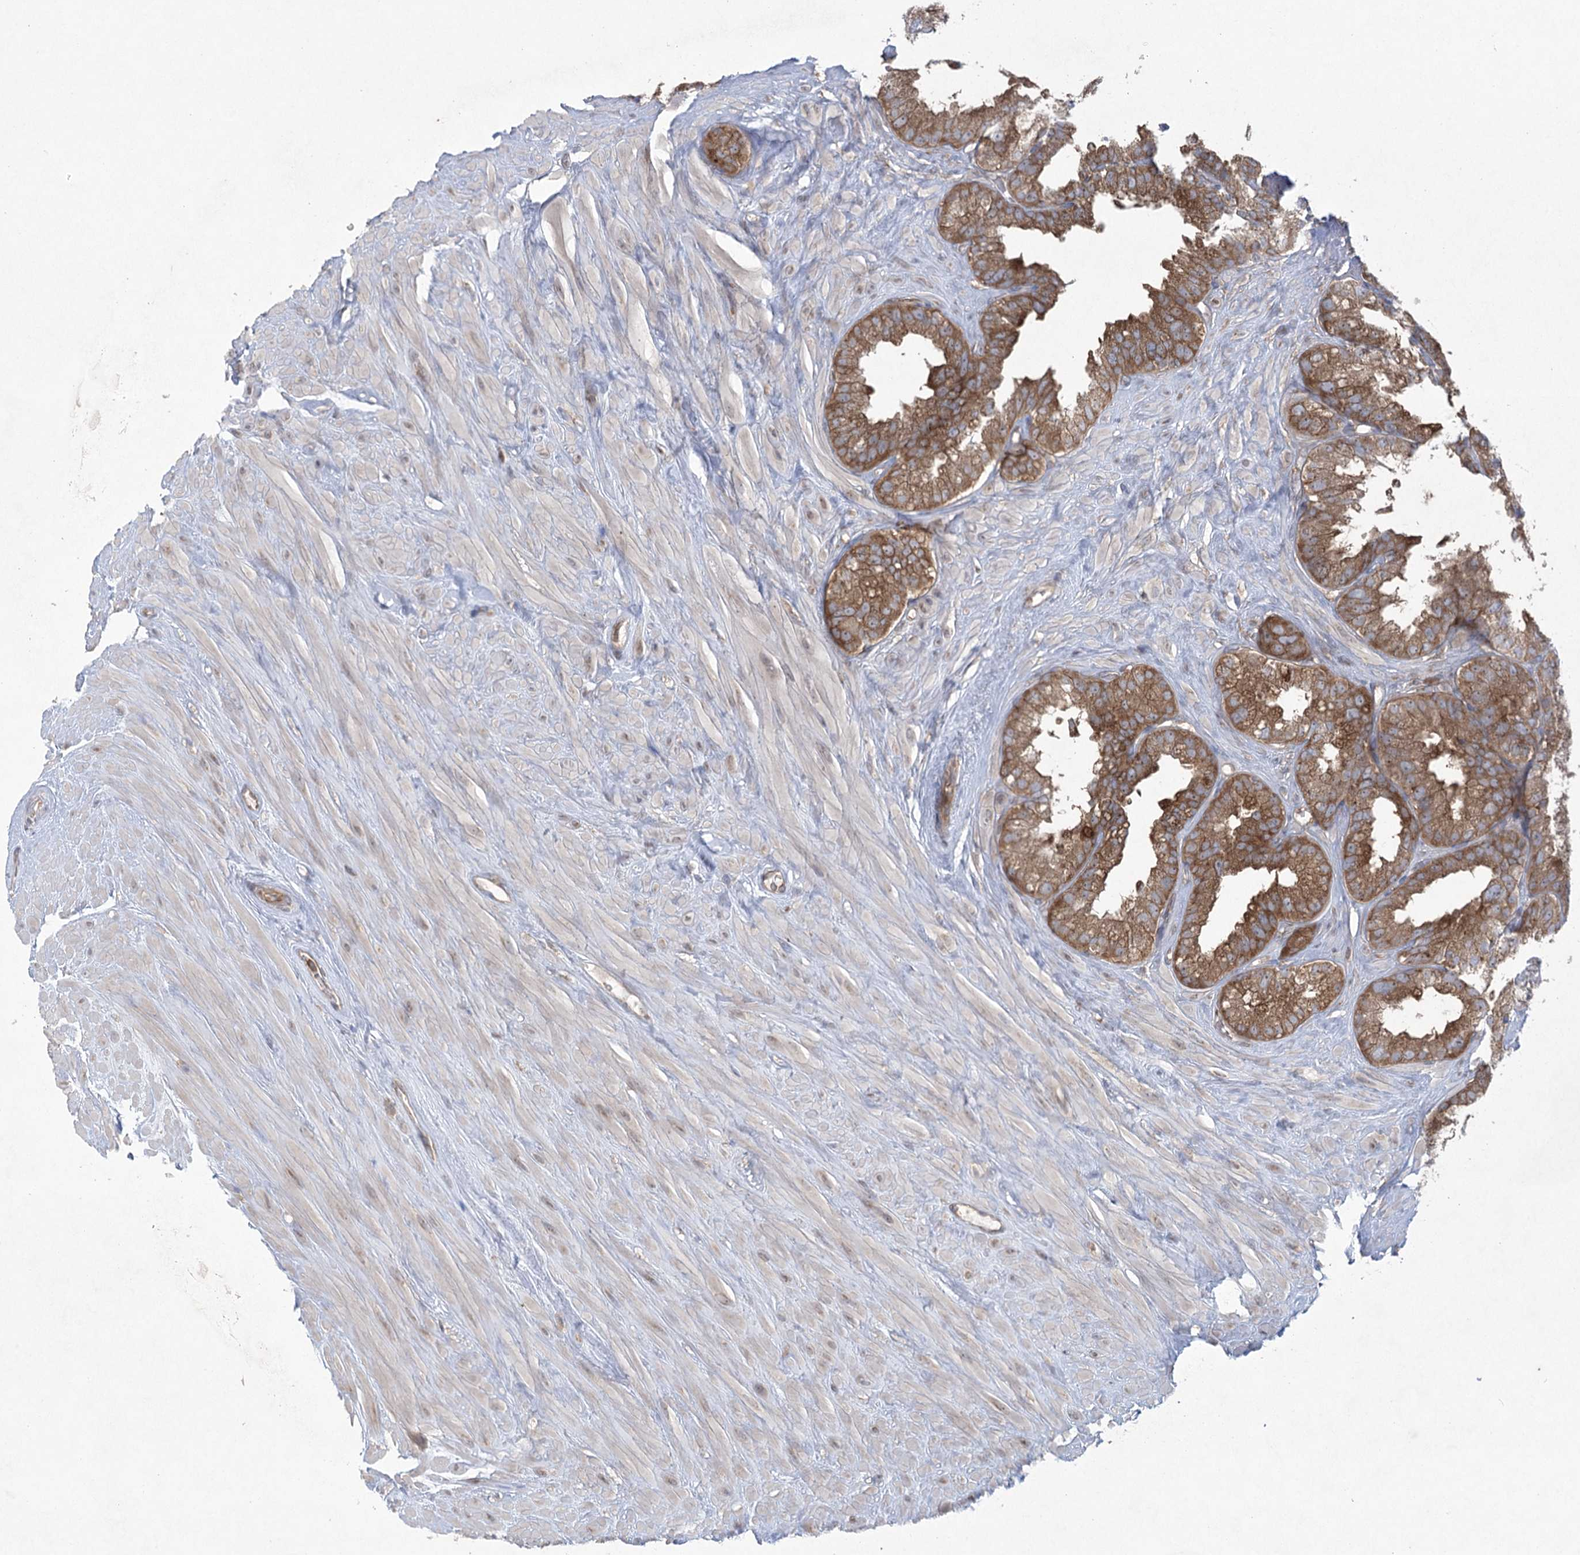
{"staining": {"intensity": "moderate", "quantity": ">75%", "location": "cytoplasmic/membranous"}, "tissue": "seminal vesicle", "cell_type": "Glandular cells", "image_type": "normal", "snomed": [{"axis": "morphology", "description": "Normal tissue, NOS"}, {"axis": "topography", "description": "Seminal veicle"}], "caption": "The photomicrograph displays a brown stain indicating the presence of a protein in the cytoplasmic/membranous of glandular cells in seminal vesicle.", "gene": "EIF3A", "patient": {"sex": "male", "age": 80}}